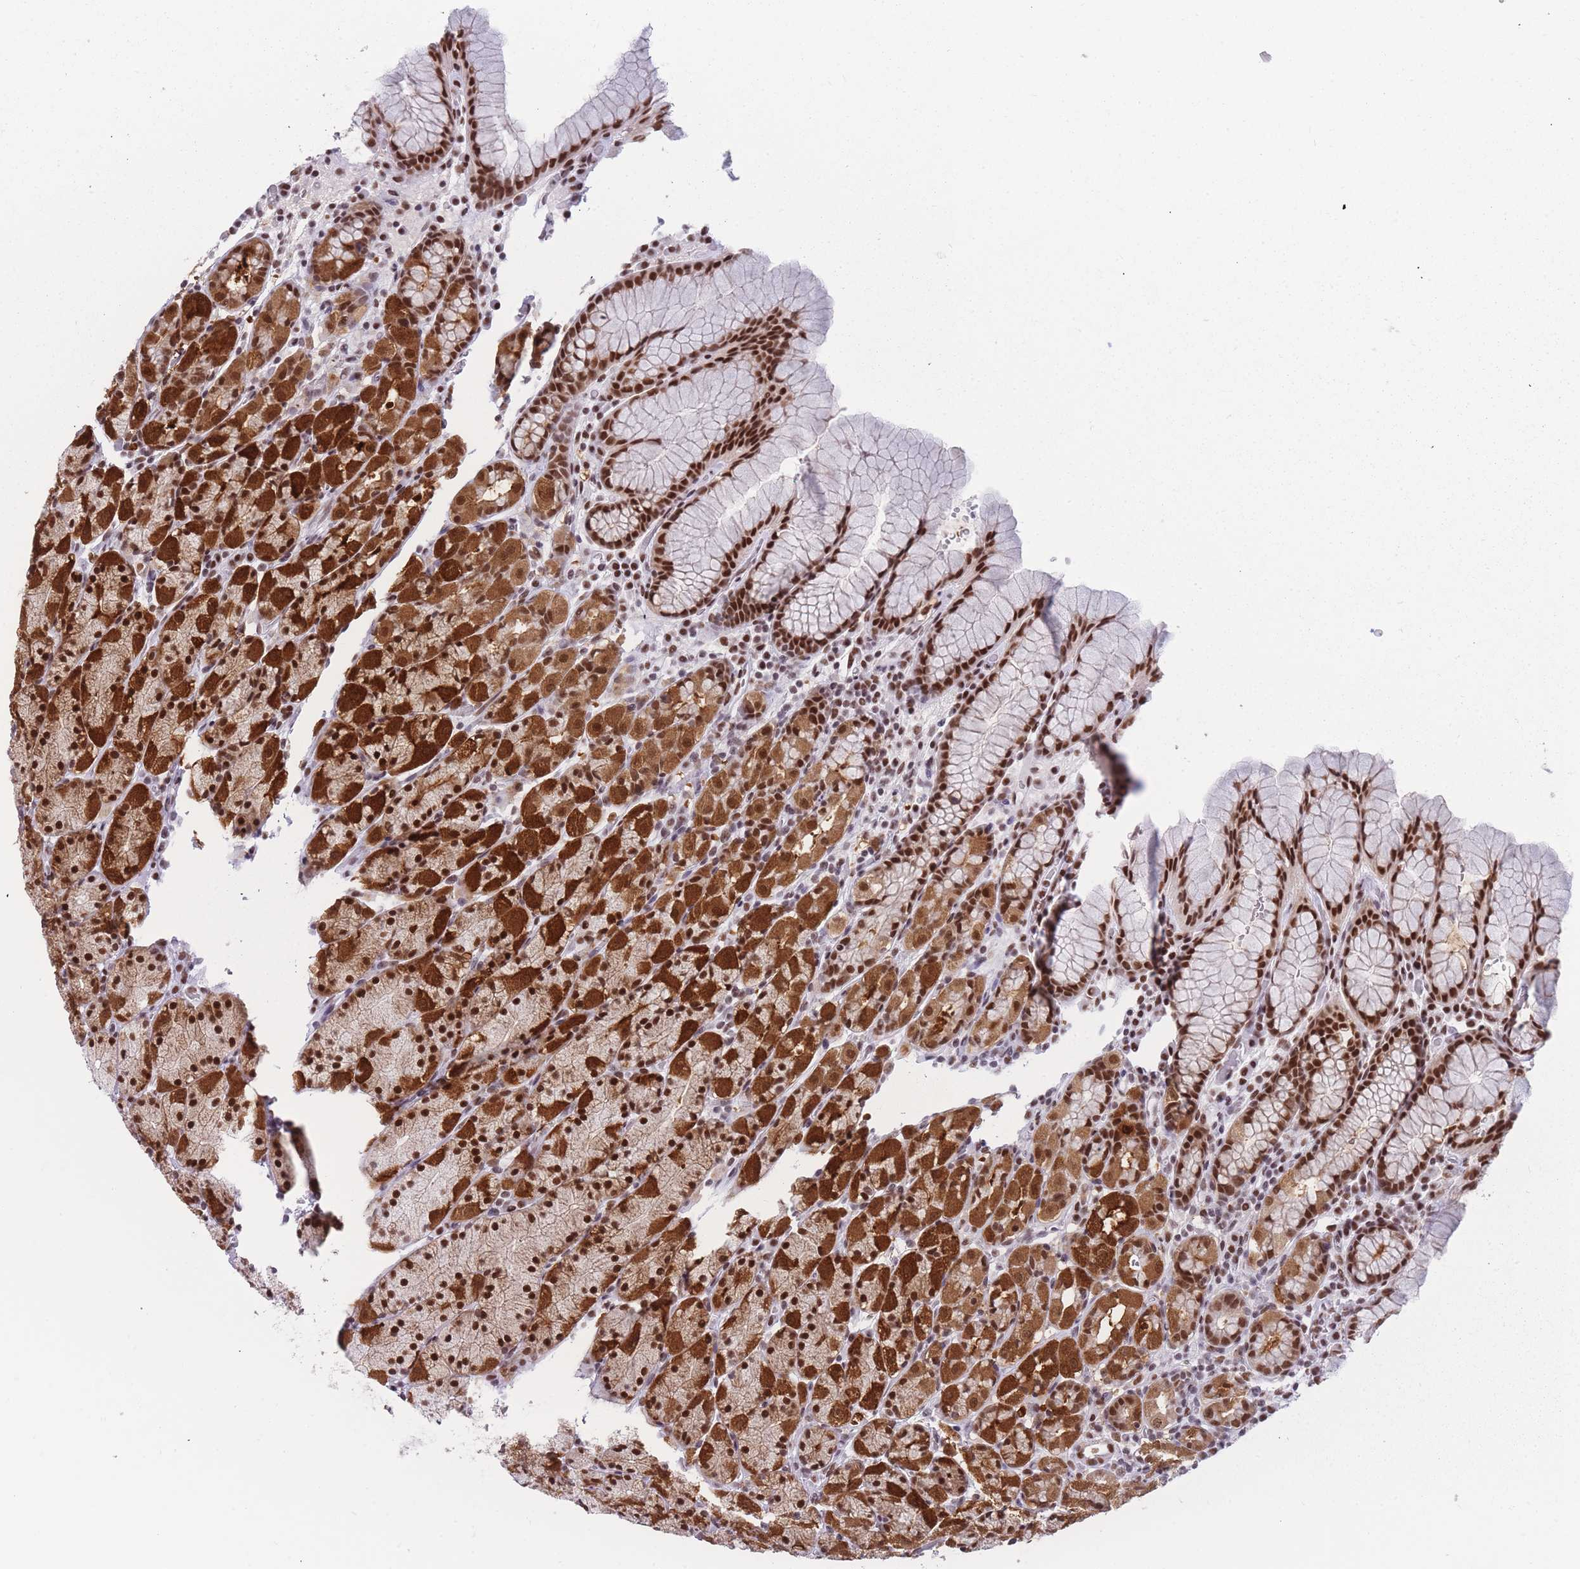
{"staining": {"intensity": "strong", "quantity": ">75%", "location": "cytoplasmic/membranous,nuclear"}, "tissue": "stomach", "cell_type": "Glandular cells", "image_type": "normal", "snomed": [{"axis": "morphology", "description": "Normal tissue, NOS"}, {"axis": "topography", "description": "Stomach, upper"}, {"axis": "topography", "description": "Stomach"}], "caption": "Protein staining of normal stomach reveals strong cytoplasmic/membranous,nuclear positivity in about >75% of glandular cells.", "gene": "HNRNPUL1", "patient": {"sex": "male", "age": 62}}